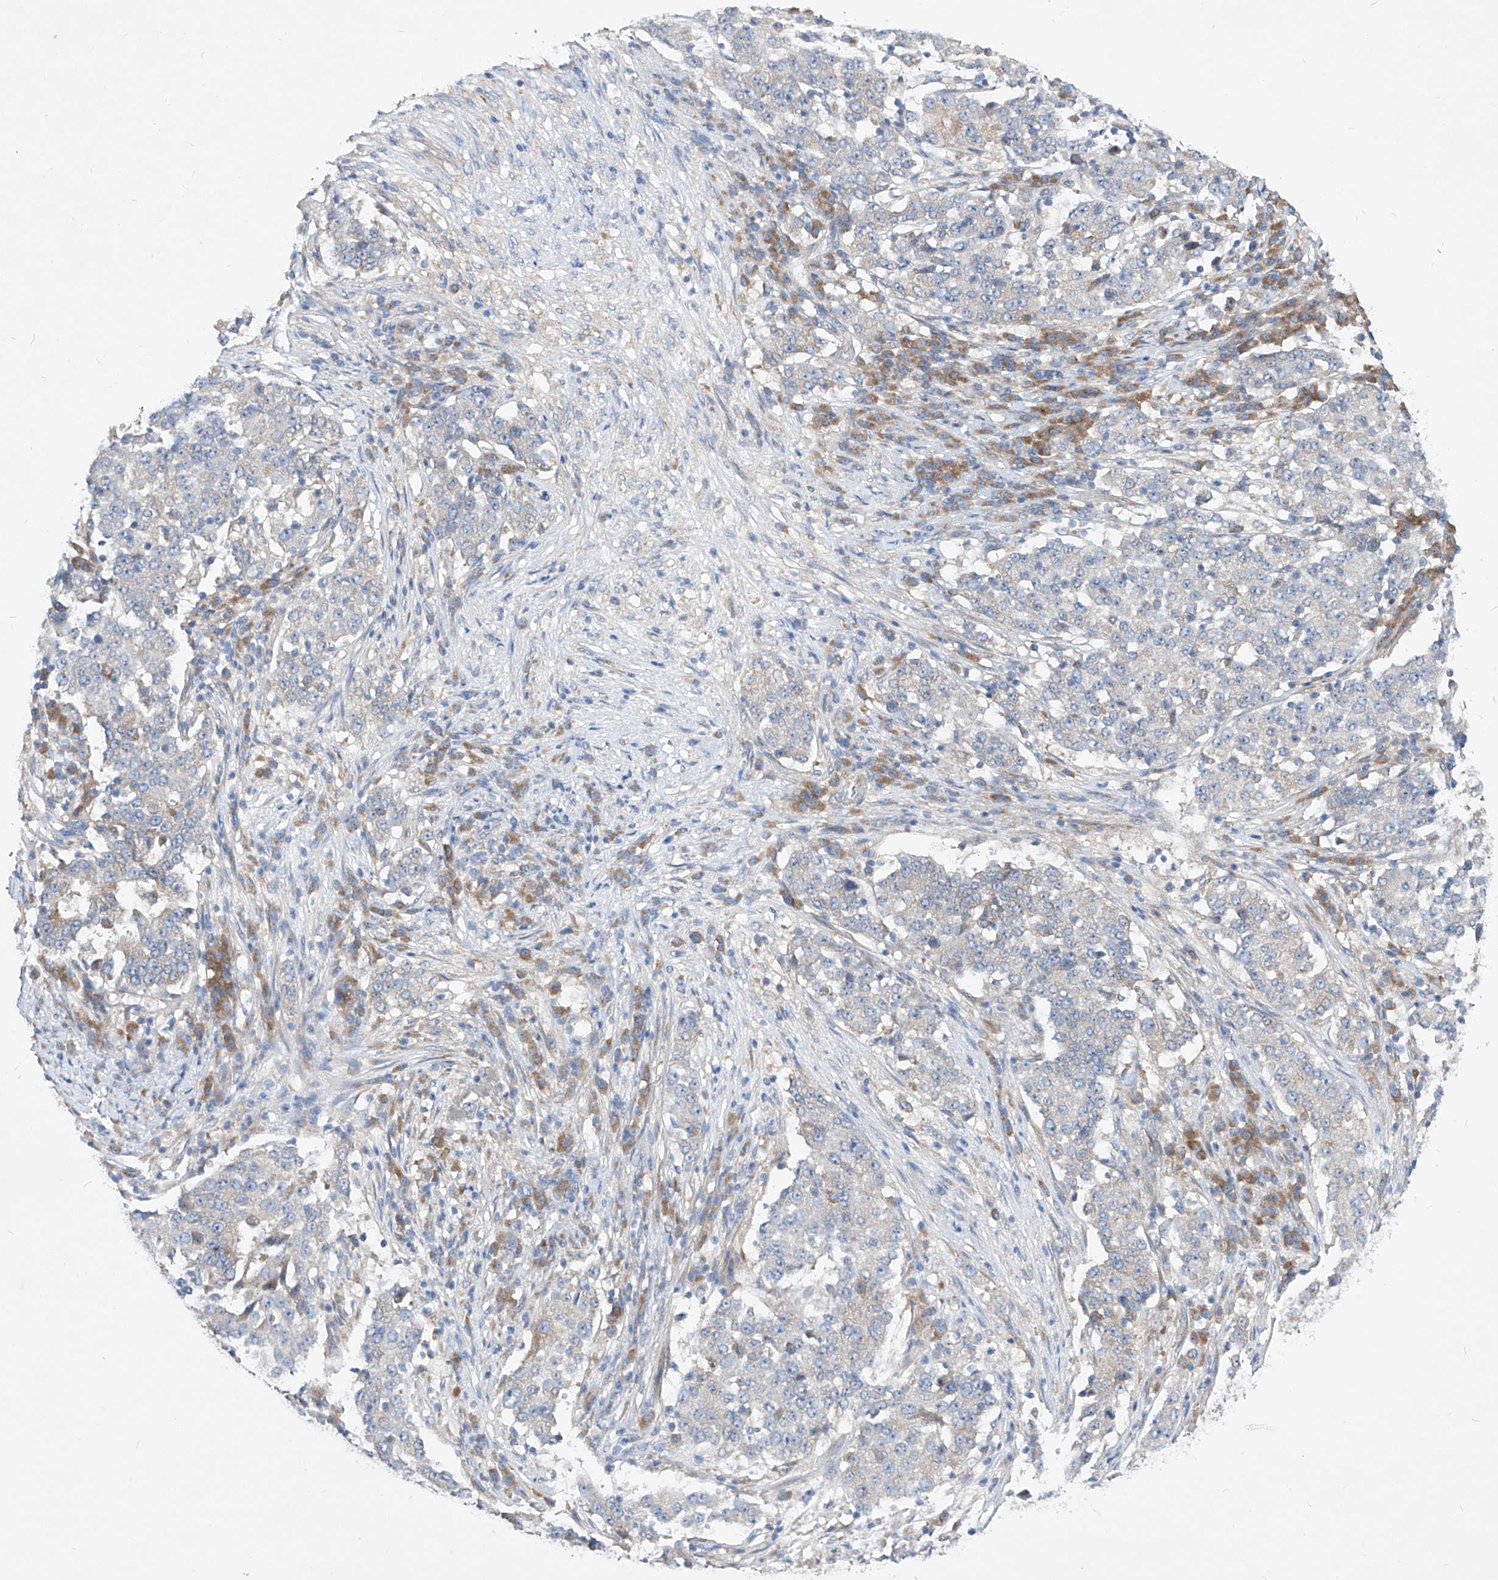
{"staining": {"intensity": "negative", "quantity": "none", "location": "none"}, "tissue": "stomach cancer", "cell_type": "Tumor cells", "image_type": "cancer", "snomed": [{"axis": "morphology", "description": "Adenocarcinoma, NOS"}, {"axis": "topography", "description": "Stomach"}], "caption": "High magnification brightfield microscopy of adenocarcinoma (stomach) stained with DAB (3,3'-diaminobenzidine) (brown) and counterstained with hematoxylin (blue): tumor cells show no significant staining. (DAB IHC with hematoxylin counter stain).", "gene": "UFL1", "patient": {"sex": "male", "age": 59}}